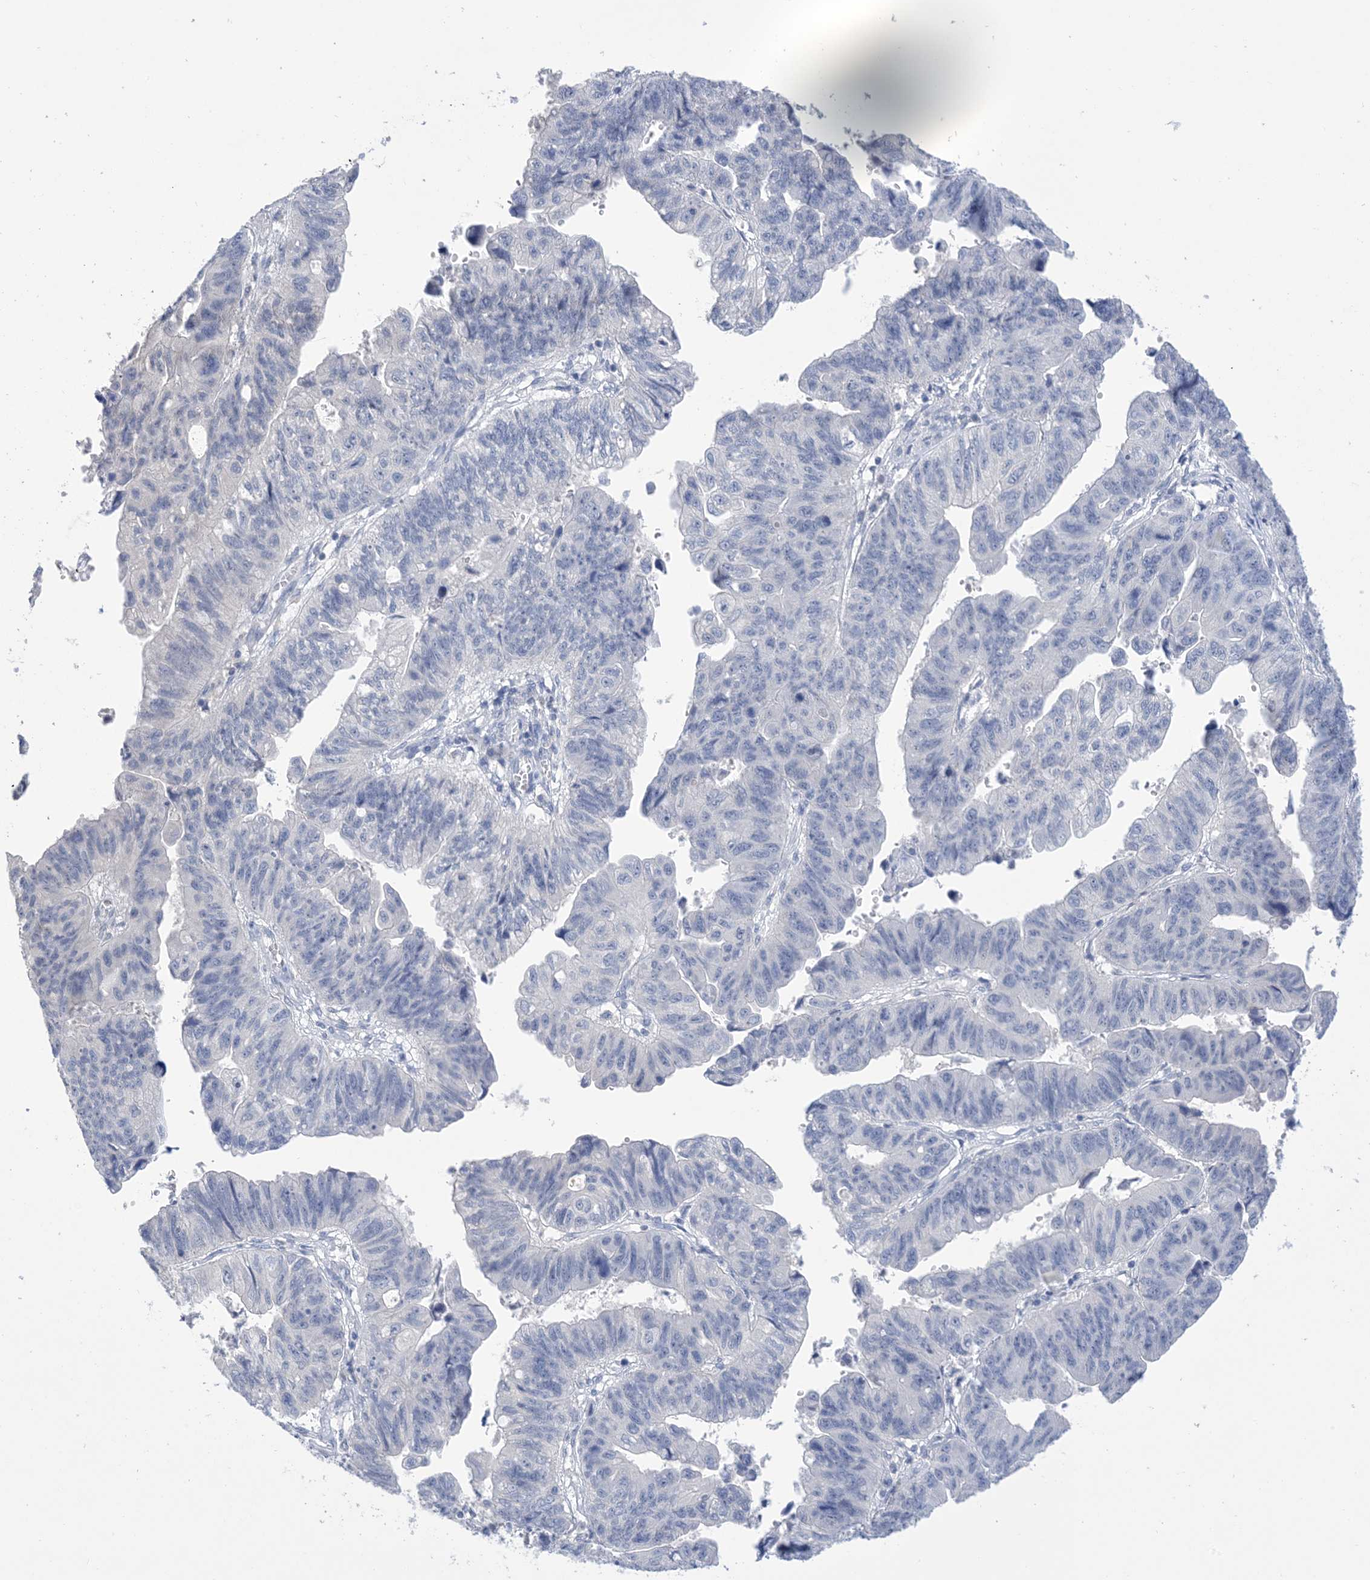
{"staining": {"intensity": "negative", "quantity": "none", "location": "none"}, "tissue": "stomach cancer", "cell_type": "Tumor cells", "image_type": "cancer", "snomed": [{"axis": "morphology", "description": "Adenocarcinoma, NOS"}, {"axis": "topography", "description": "Stomach"}], "caption": "This is an immunohistochemistry (IHC) image of human adenocarcinoma (stomach). There is no positivity in tumor cells.", "gene": "DSC3", "patient": {"sex": "male", "age": 59}}